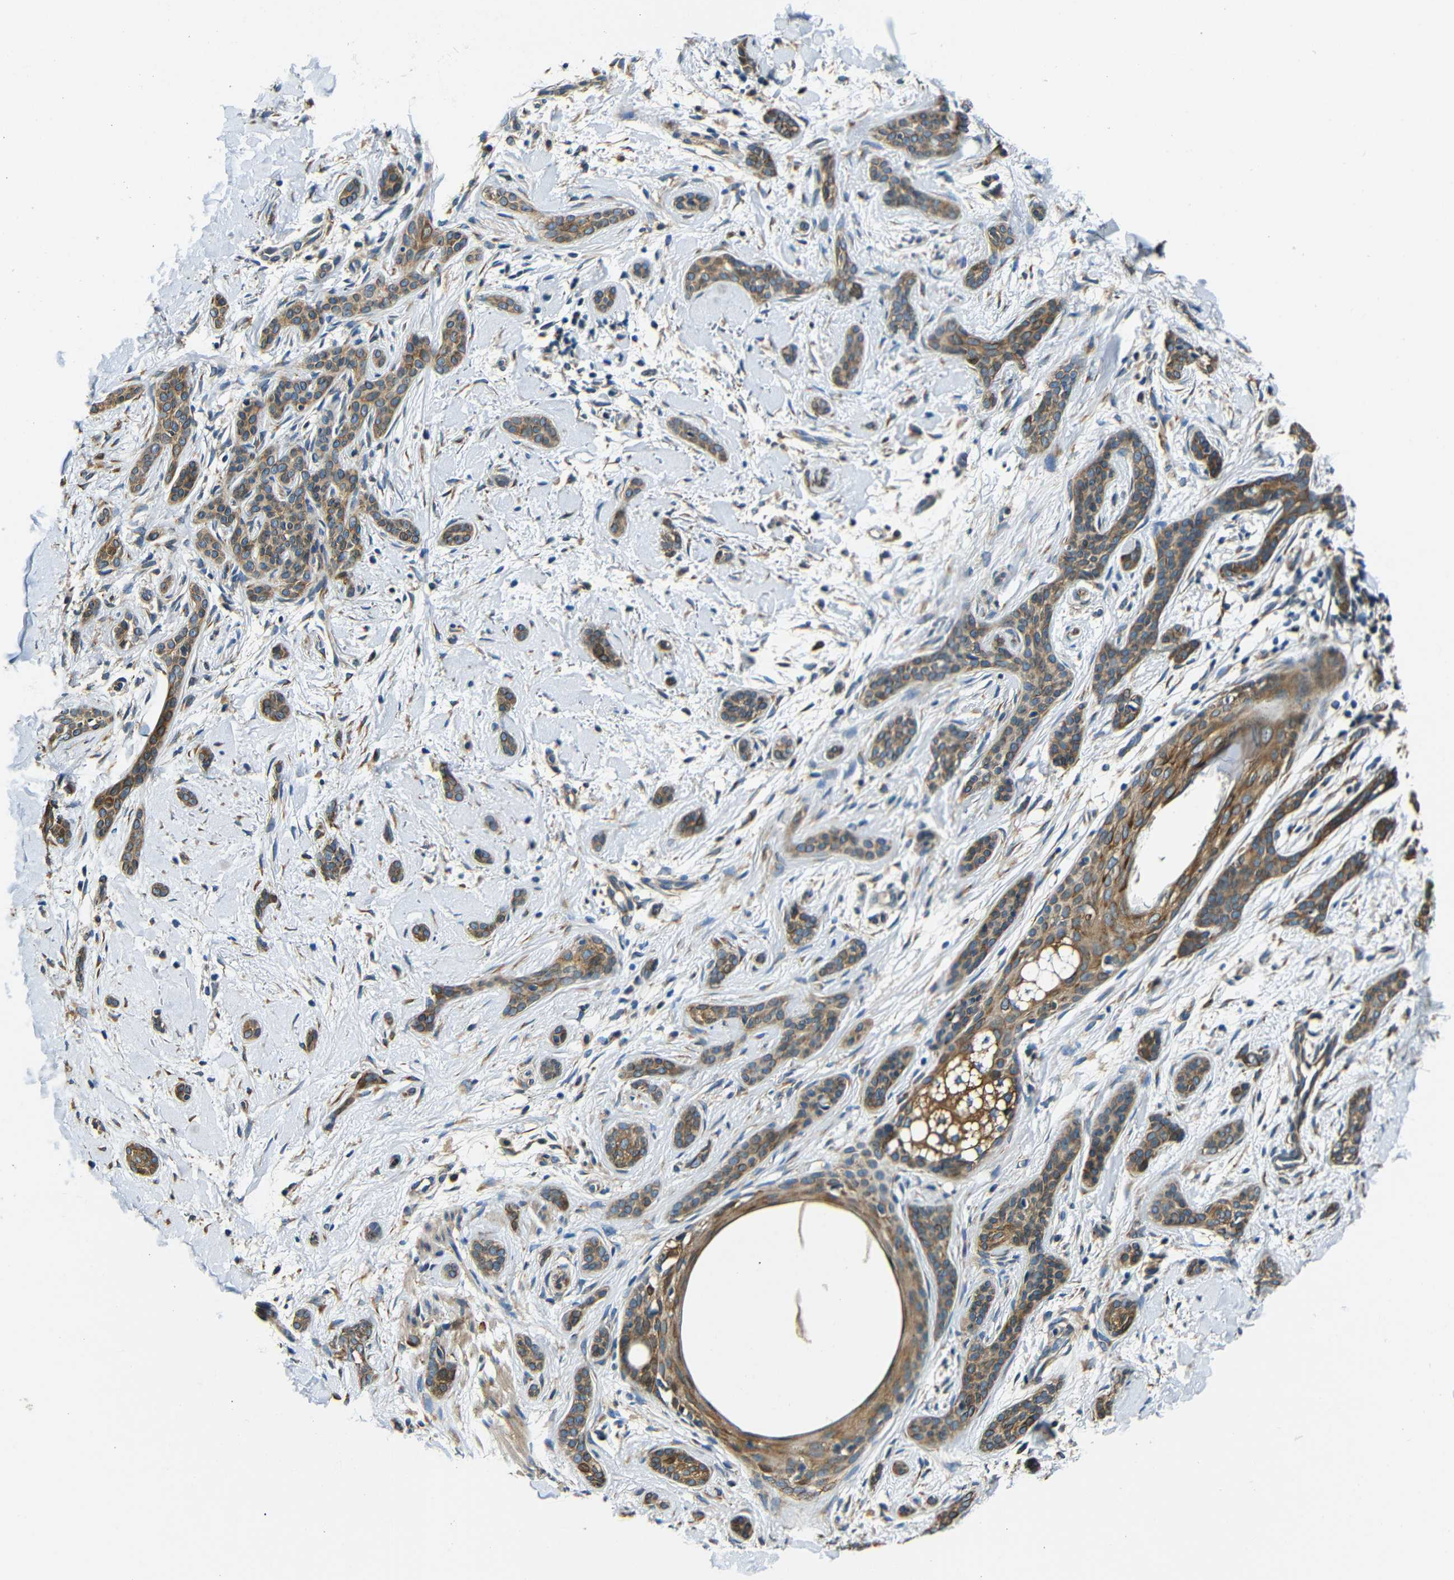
{"staining": {"intensity": "moderate", "quantity": ">75%", "location": "cytoplasmic/membranous"}, "tissue": "skin cancer", "cell_type": "Tumor cells", "image_type": "cancer", "snomed": [{"axis": "morphology", "description": "Basal cell carcinoma"}, {"axis": "morphology", "description": "Adnexal tumor, benign"}, {"axis": "topography", "description": "Skin"}], "caption": "Skin benign adnexal tumor was stained to show a protein in brown. There is medium levels of moderate cytoplasmic/membranous expression in about >75% of tumor cells.", "gene": "VAPB", "patient": {"sex": "female", "age": 42}}